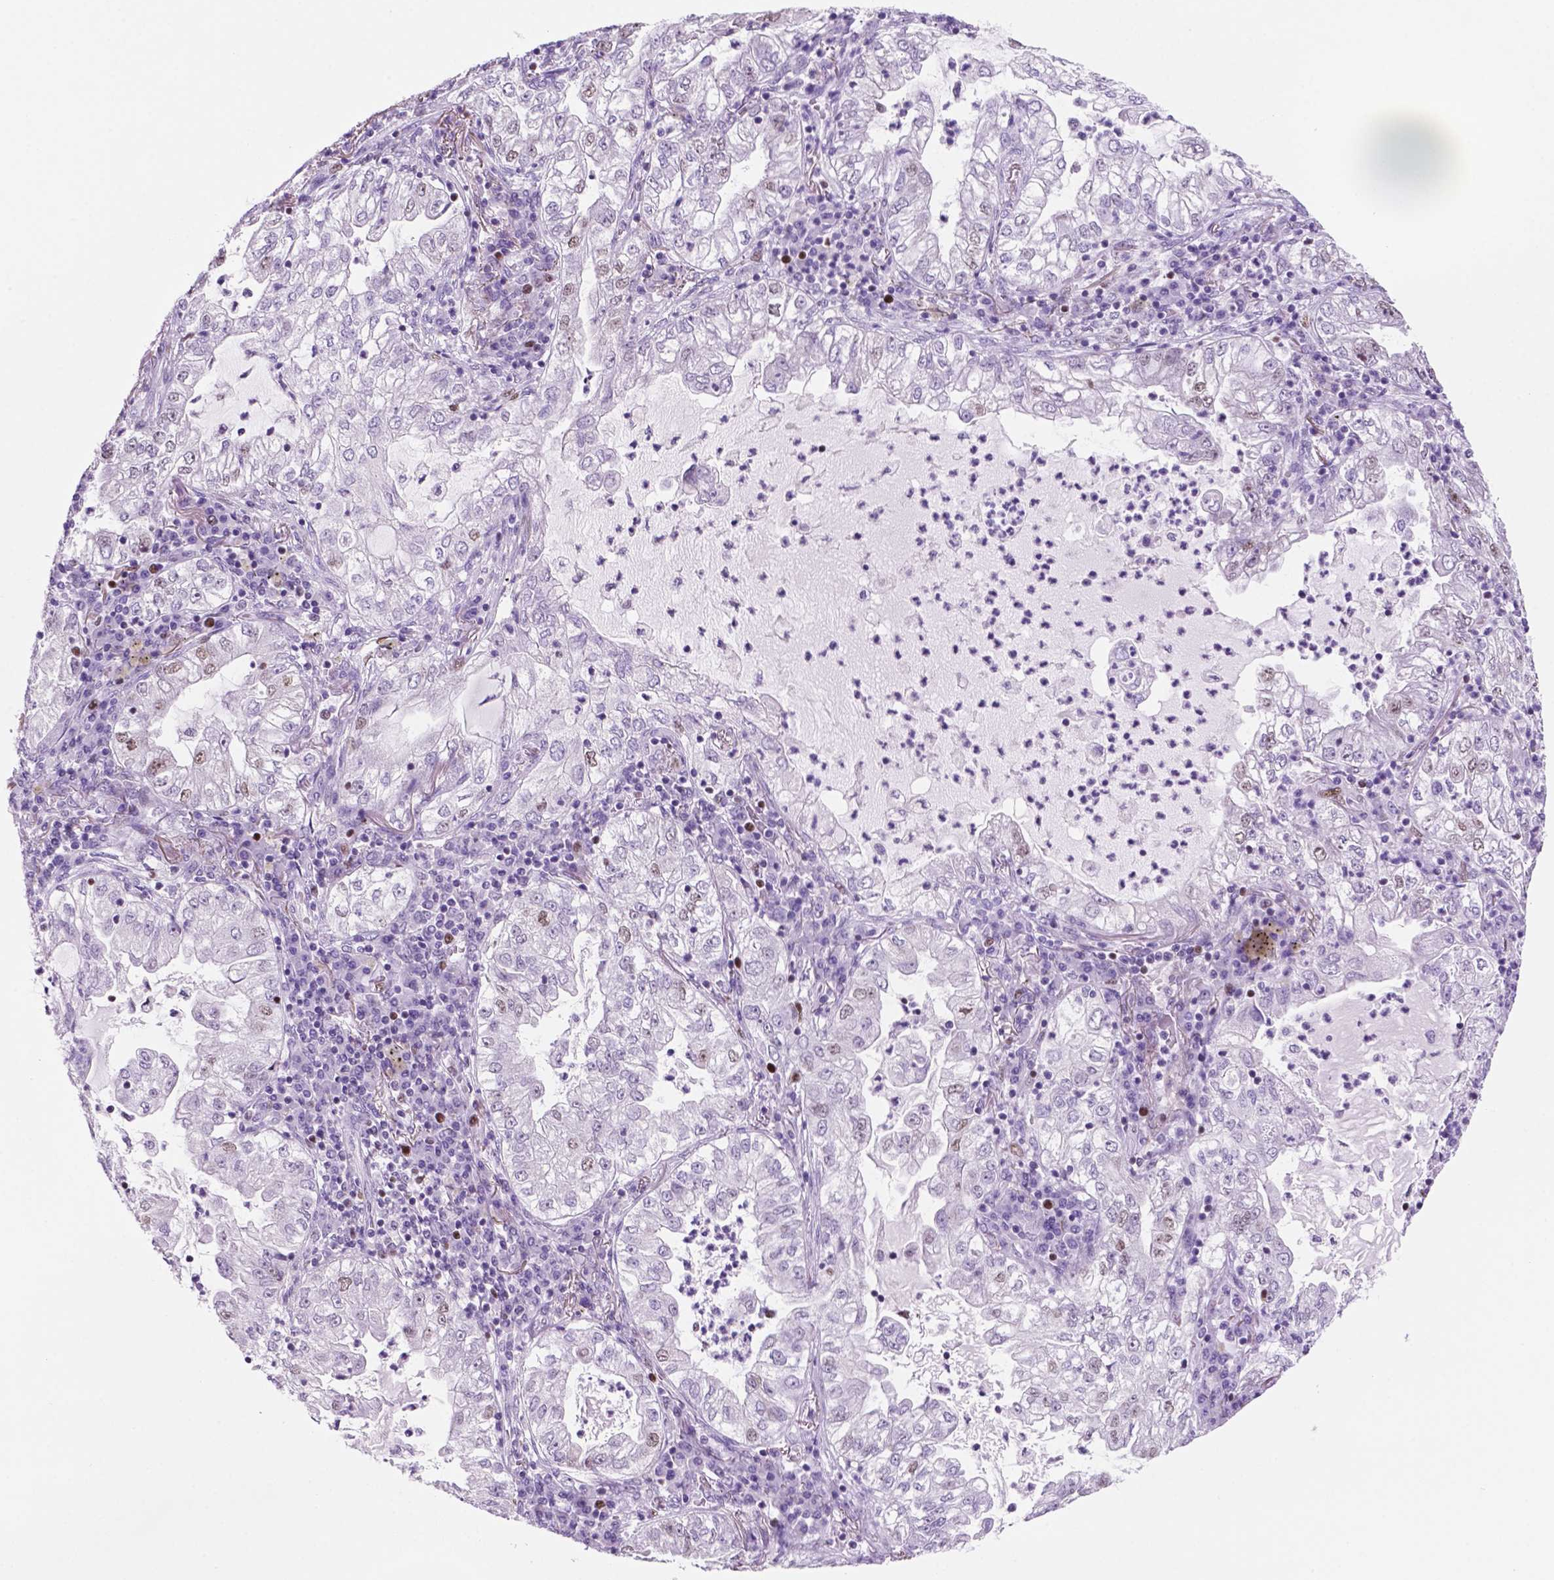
{"staining": {"intensity": "weak", "quantity": "<25%", "location": "nuclear"}, "tissue": "lung cancer", "cell_type": "Tumor cells", "image_type": "cancer", "snomed": [{"axis": "morphology", "description": "Adenocarcinoma, NOS"}, {"axis": "topography", "description": "Lung"}], "caption": "Human adenocarcinoma (lung) stained for a protein using immunohistochemistry demonstrates no staining in tumor cells.", "gene": "NCAPH2", "patient": {"sex": "female", "age": 73}}